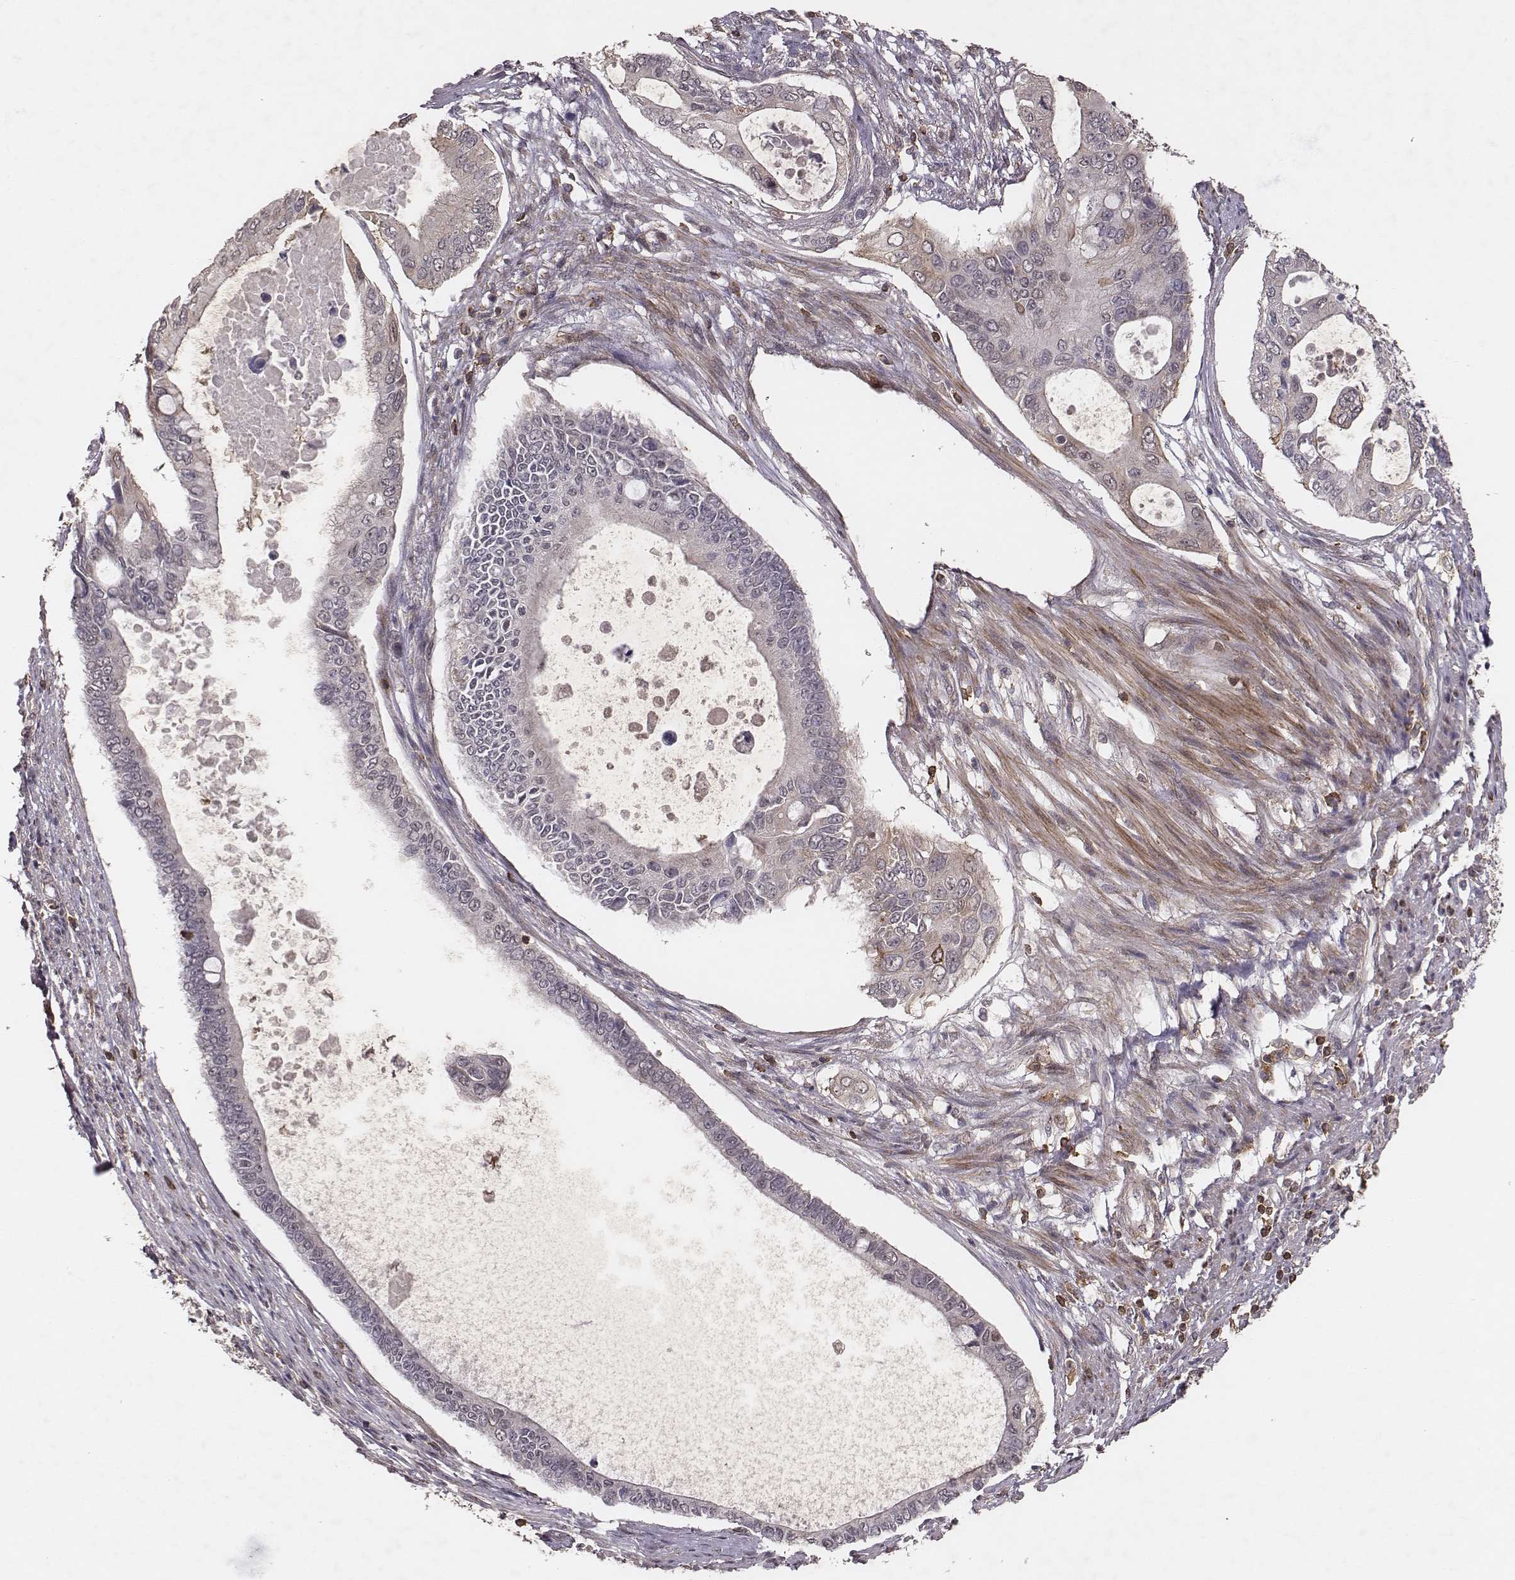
{"staining": {"intensity": "negative", "quantity": "none", "location": "none"}, "tissue": "pancreatic cancer", "cell_type": "Tumor cells", "image_type": "cancer", "snomed": [{"axis": "morphology", "description": "Adenocarcinoma, NOS"}, {"axis": "topography", "description": "Pancreas"}], "caption": "The image displays no significant positivity in tumor cells of adenocarcinoma (pancreatic).", "gene": "PILRA", "patient": {"sex": "female", "age": 63}}